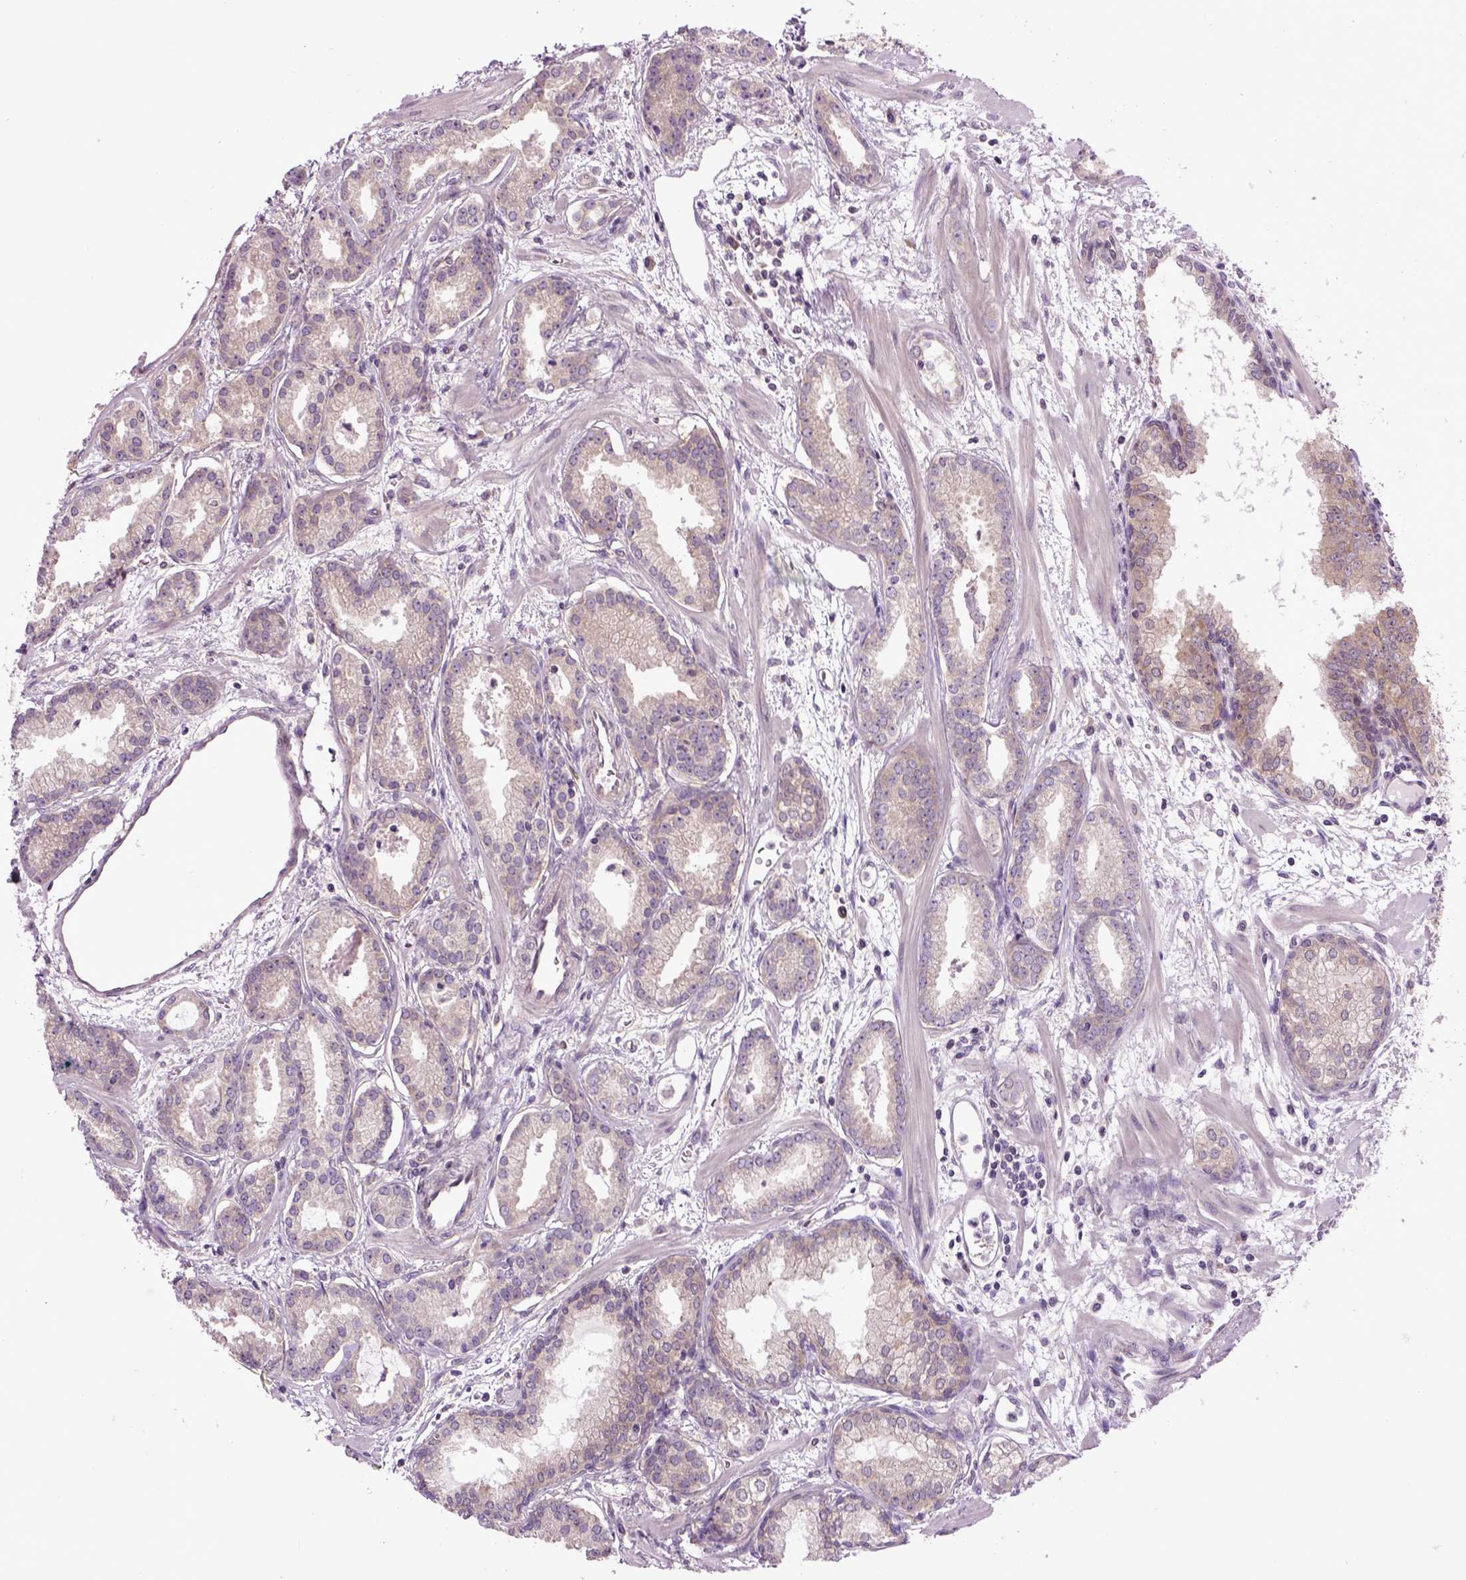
{"staining": {"intensity": "weak", "quantity": "25%-75%", "location": "cytoplasmic/membranous"}, "tissue": "prostate cancer", "cell_type": "Tumor cells", "image_type": "cancer", "snomed": [{"axis": "morphology", "description": "Adenocarcinoma, Low grade"}, {"axis": "topography", "description": "Prostate"}], "caption": "Prostate cancer (low-grade adenocarcinoma) stained with immunohistochemistry (IHC) demonstrates weak cytoplasmic/membranous staining in approximately 25%-75% of tumor cells.", "gene": "WDR48", "patient": {"sex": "male", "age": 68}}